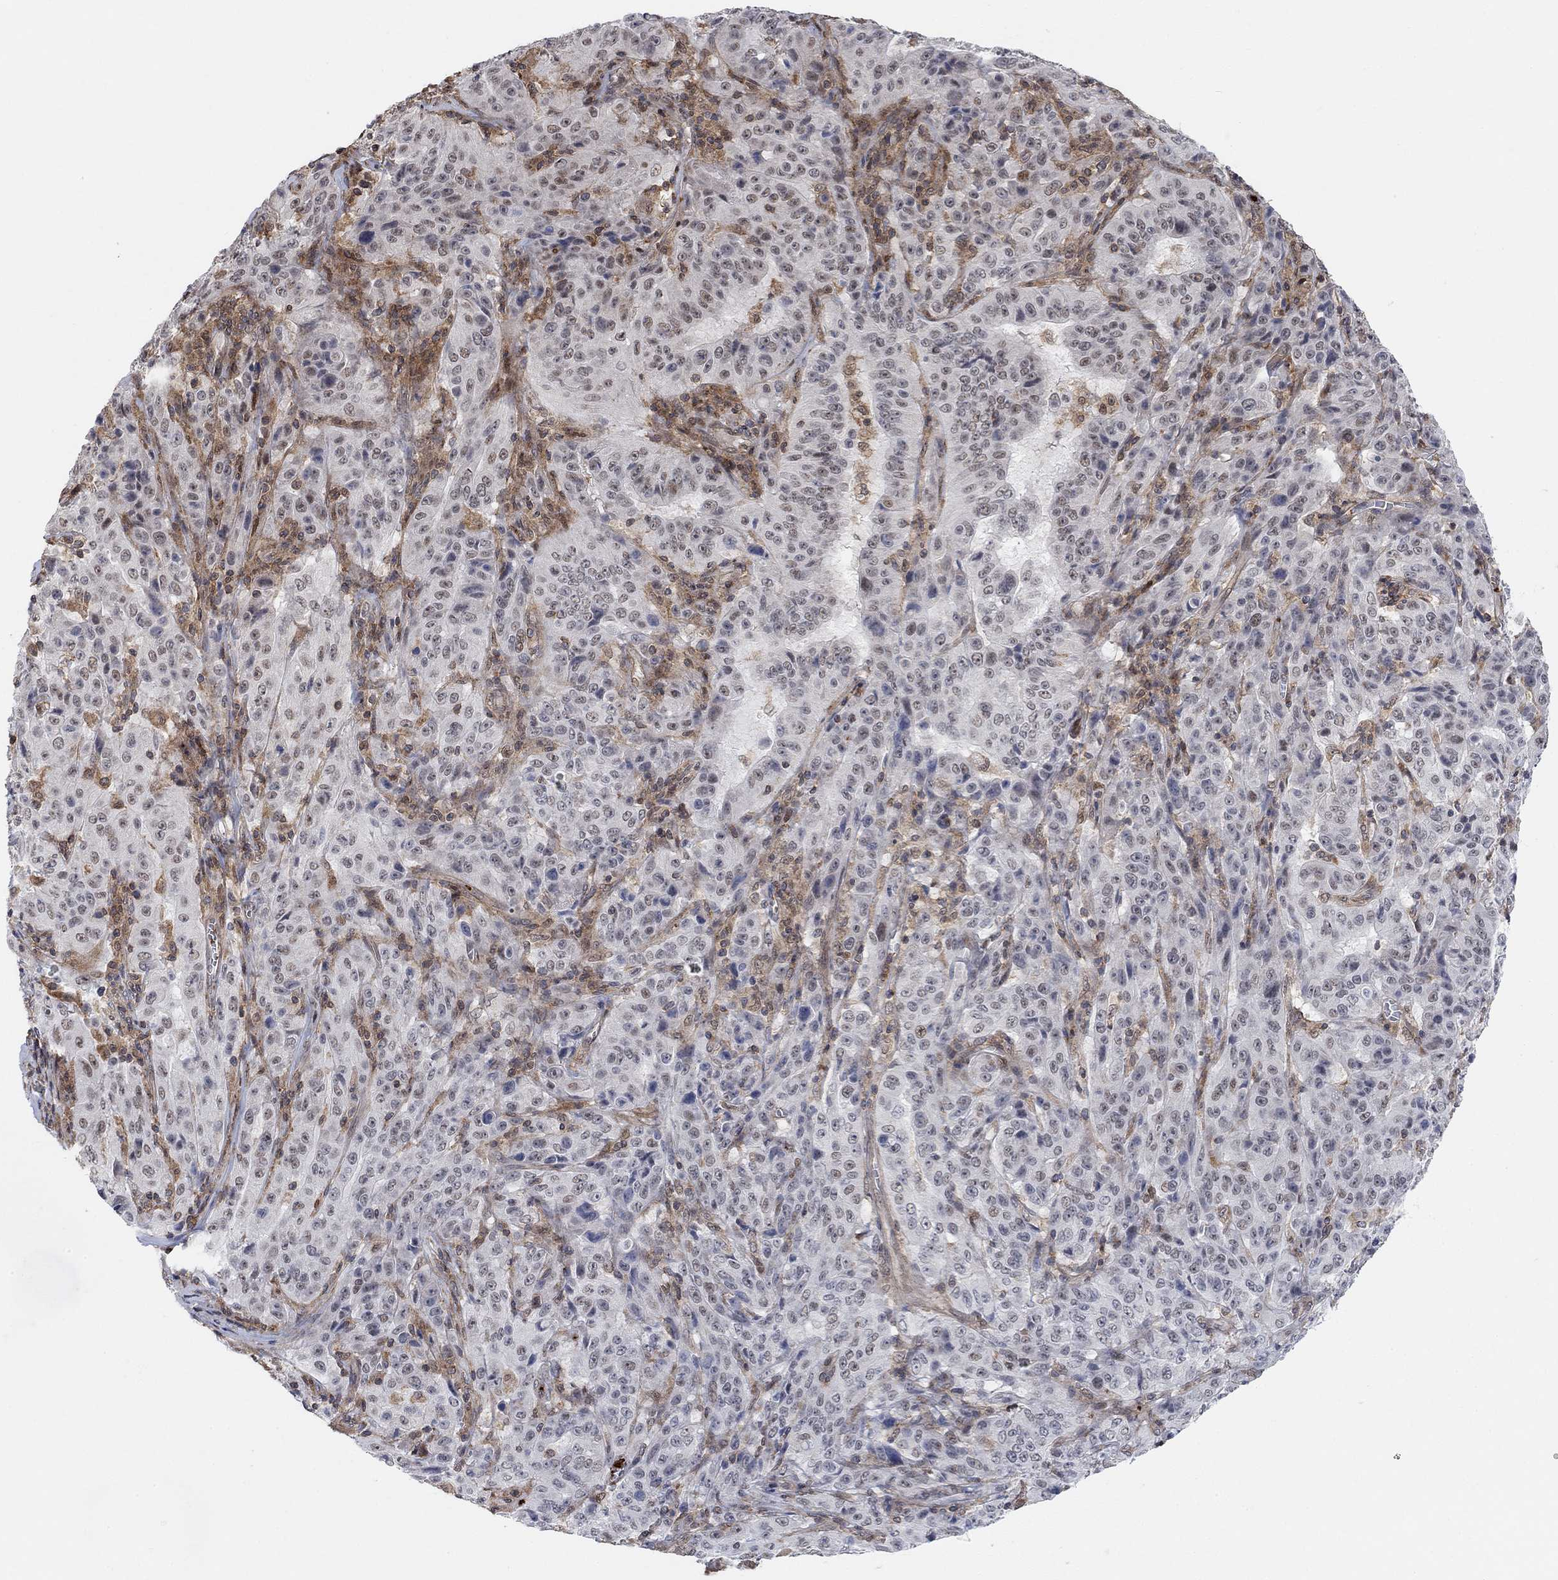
{"staining": {"intensity": "weak", "quantity": "<25%", "location": "nuclear"}, "tissue": "pancreatic cancer", "cell_type": "Tumor cells", "image_type": "cancer", "snomed": [{"axis": "morphology", "description": "Adenocarcinoma, NOS"}, {"axis": "topography", "description": "Pancreas"}], "caption": "Micrograph shows no protein positivity in tumor cells of pancreatic cancer tissue.", "gene": "PWWP2B", "patient": {"sex": "male", "age": 63}}